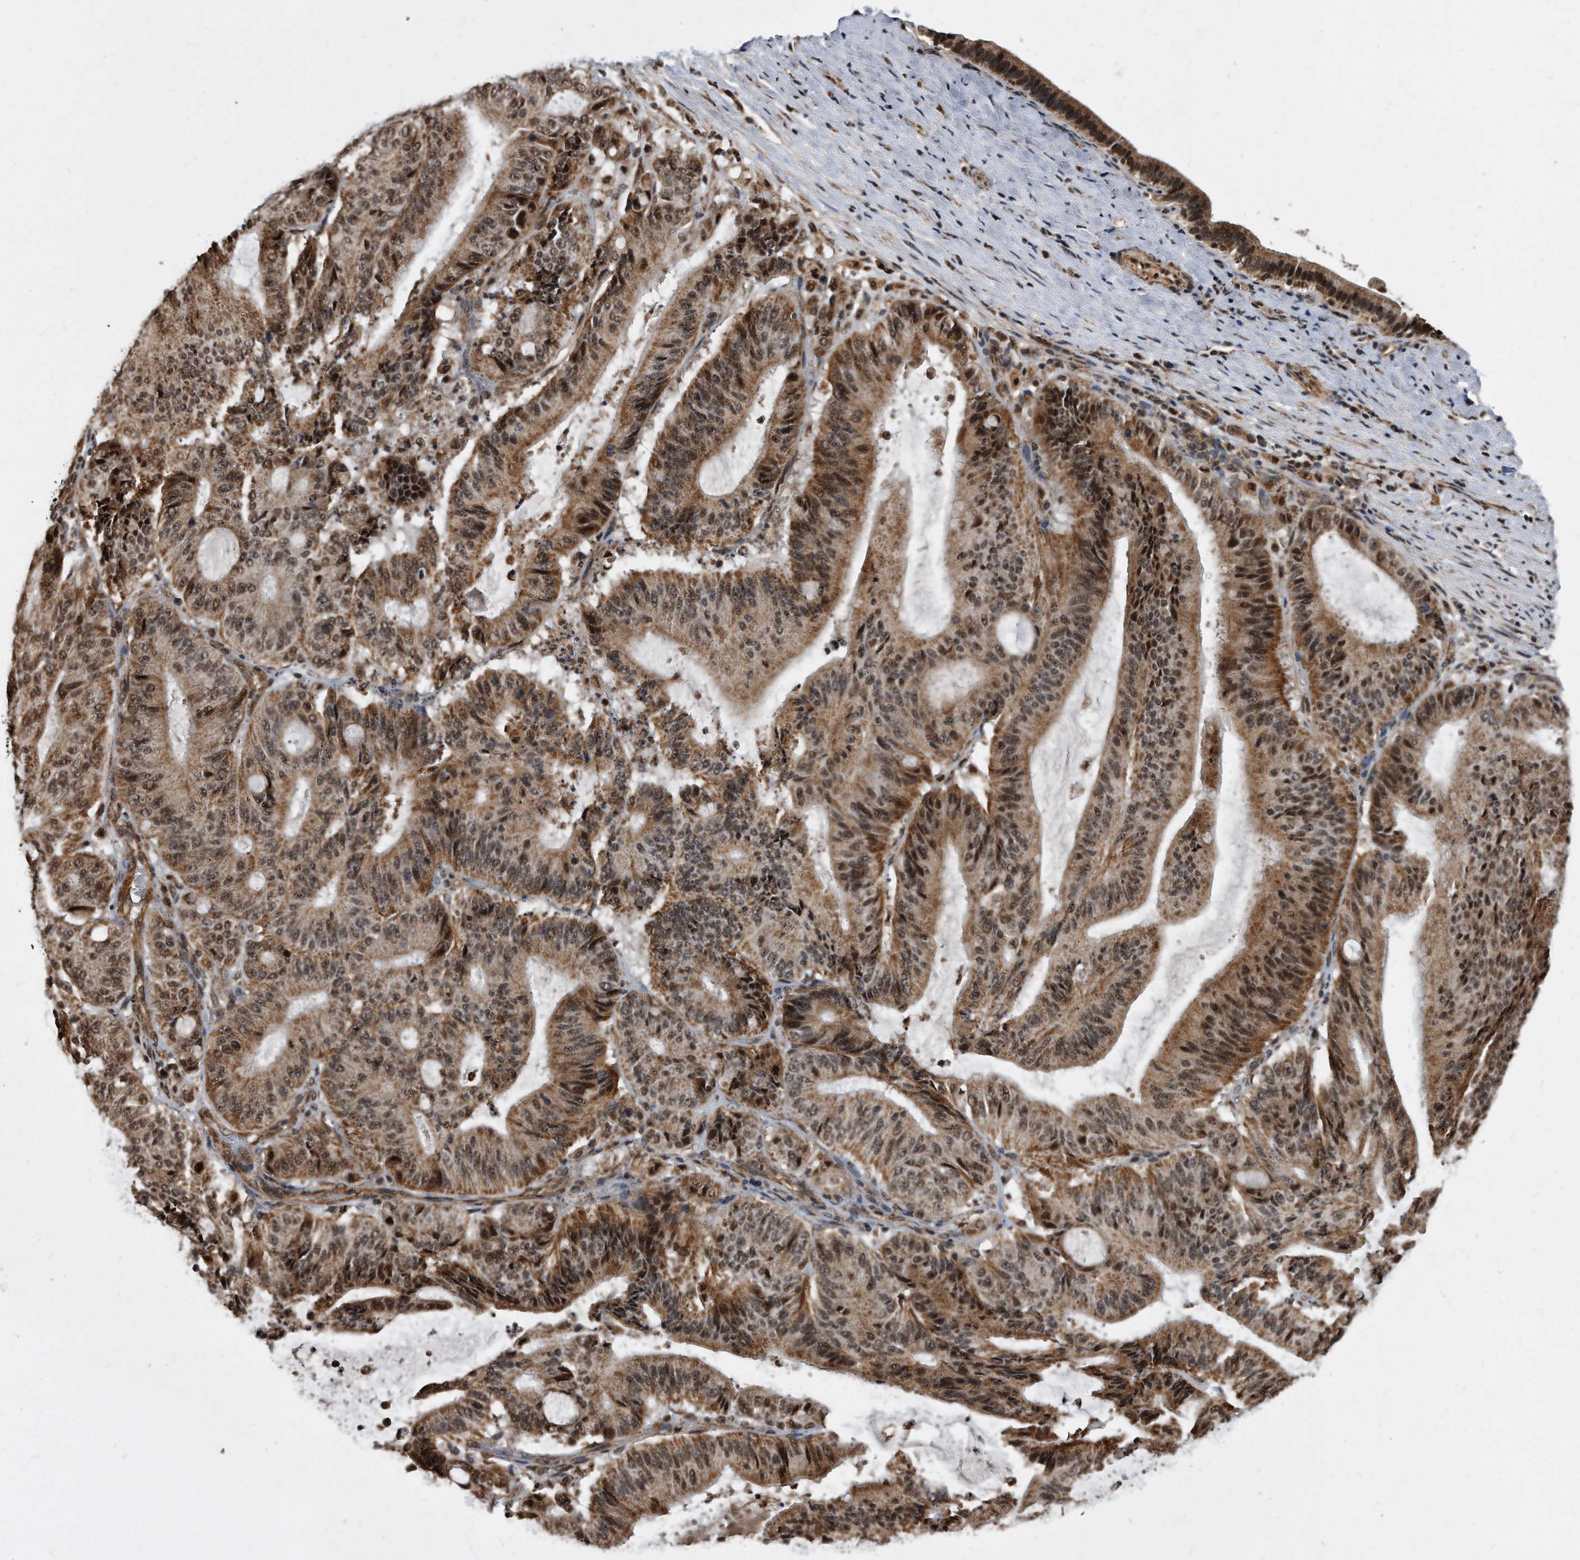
{"staining": {"intensity": "moderate", "quantity": ">75%", "location": "cytoplasmic/membranous,nuclear"}, "tissue": "liver cancer", "cell_type": "Tumor cells", "image_type": "cancer", "snomed": [{"axis": "morphology", "description": "Normal tissue, NOS"}, {"axis": "morphology", "description": "Cholangiocarcinoma"}, {"axis": "topography", "description": "Liver"}, {"axis": "topography", "description": "Peripheral nerve tissue"}], "caption": "Tumor cells demonstrate moderate cytoplasmic/membranous and nuclear expression in about >75% of cells in liver cholangiocarcinoma.", "gene": "DUSP22", "patient": {"sex": "female", "age": 73}}